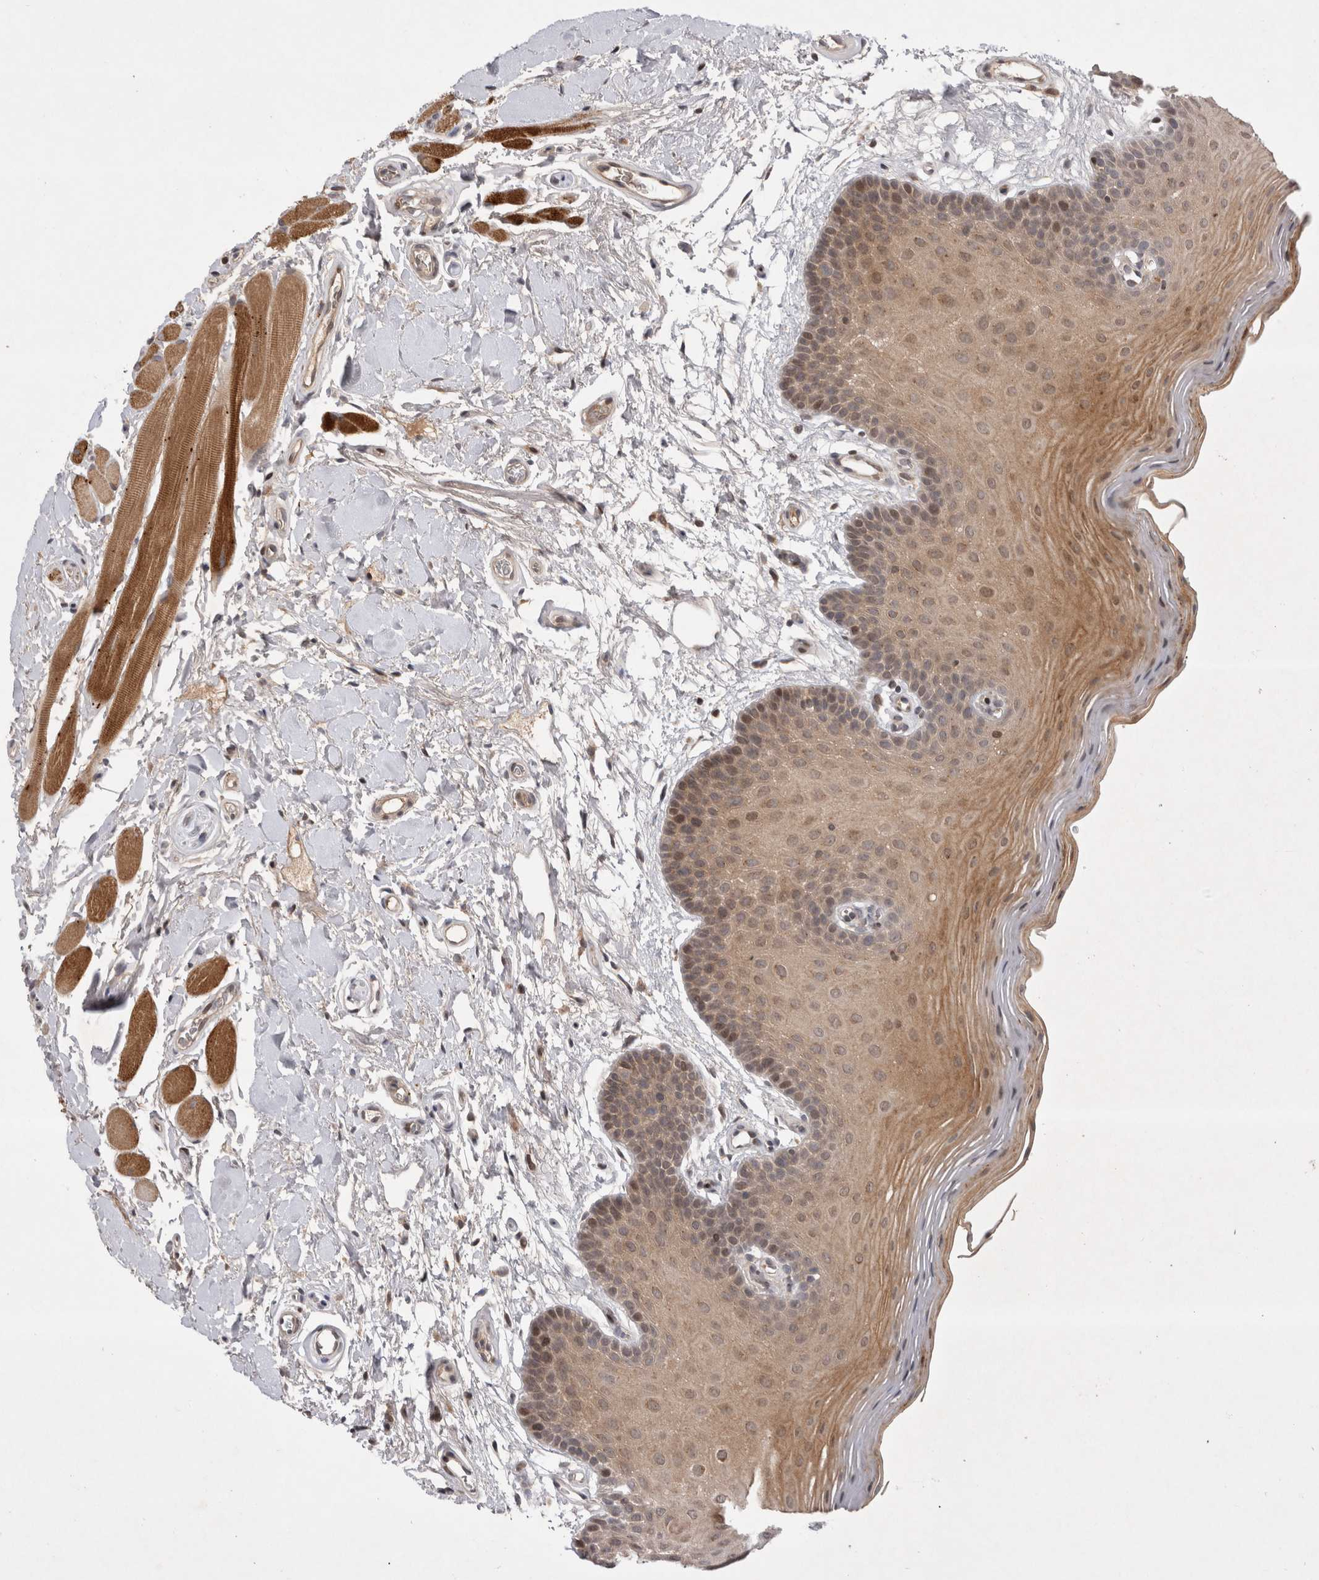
{"staining": {"intensity": "moderate", "quantity": ">75%", "location": "cytoplasmic/membranous,nuclear"}, "tissue": "oral mucosa", "cell_type": "Squamous epithelial cells", "image_type": "normal", "snomed": [{"axis": "morphology", "description": "Normal tissue, NOS"}, {"axis": "topography", "description": "Oral tissue"}], "caption": "Immunohistochemical staining of benign human oral mucosa shows moderate cytoplasmic/membranous,nuclear protein staining in approximately >75% of squamous epithelial cells.", "gene": "PLEKHM1", "patient": {"sex": "male", "age": 62}}